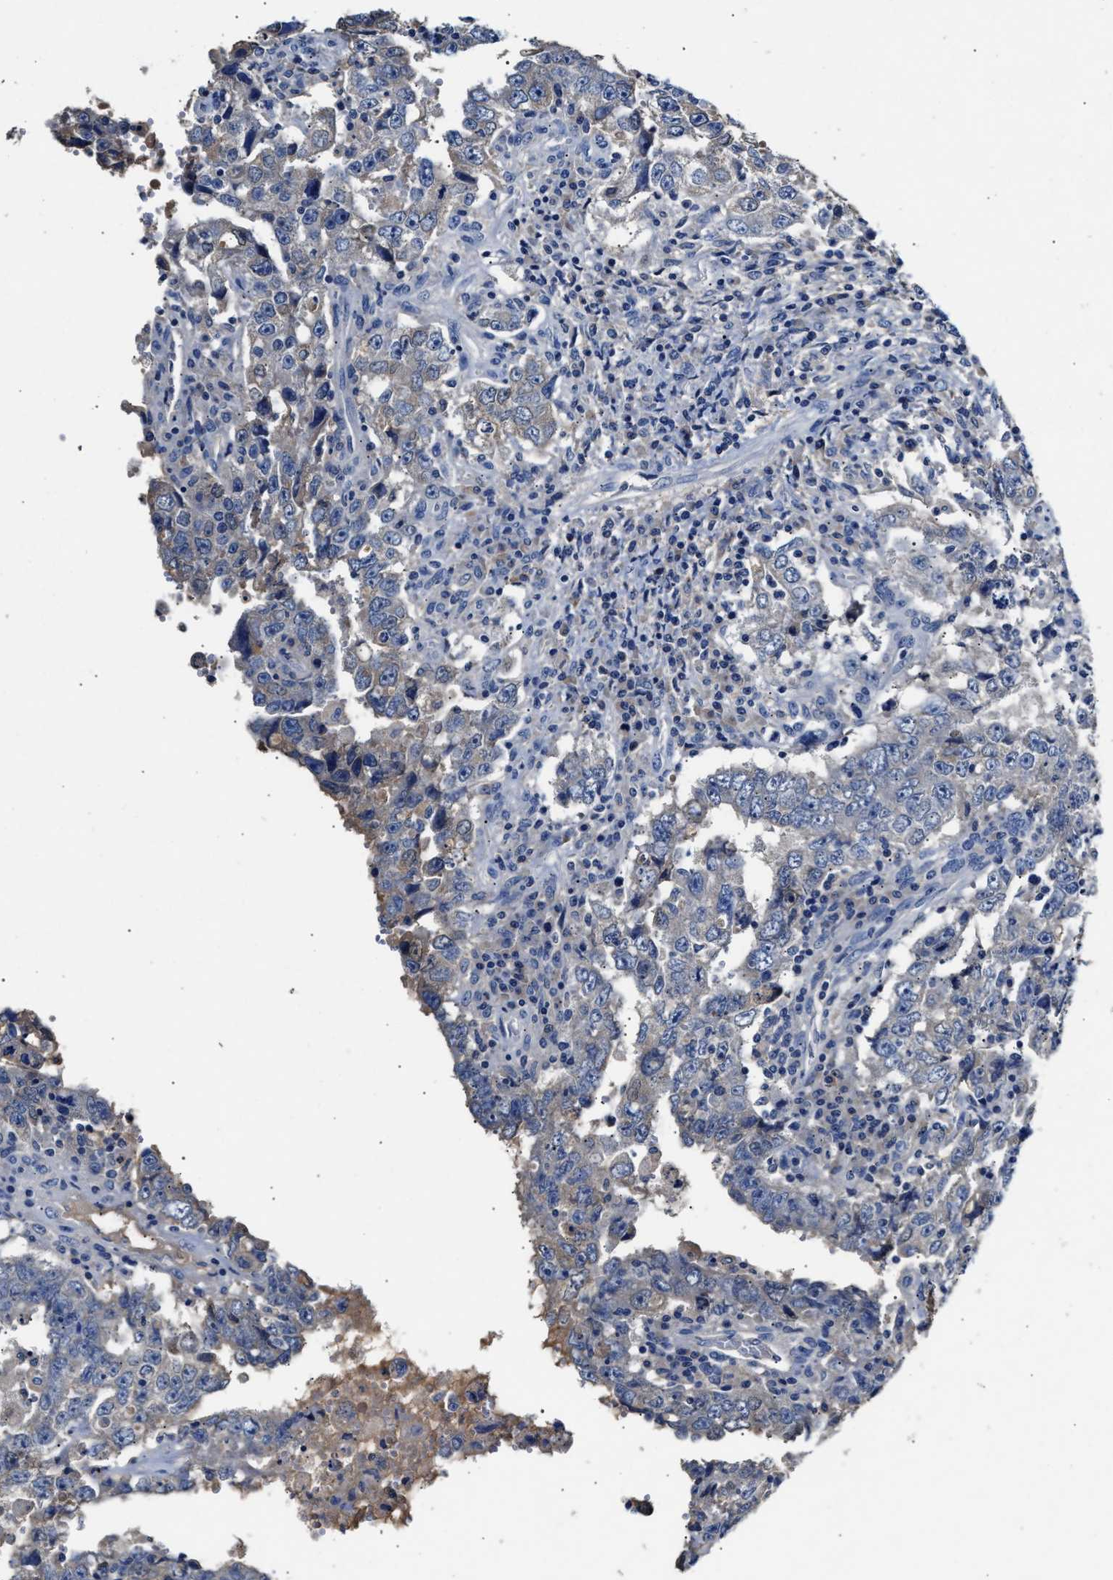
{"staining": {"intensity": "negative", "quantity": "none", "location": "none"}, "tissue": "testis cancer", "cell_type": "Tumor cells", "image_type": "cancer", "snomed": [{"axis": "morphology", "description": "Carcinoma, Embryonal, NOS"}, {"axis": "topography", "description": "Testis"}], "caption": "Tumor cells are negative for brown protein staining in testis cancer (embryonal carcinoma).", "gene": "SLCO2B1", "patient": {"sex": "male", "age": 26}}